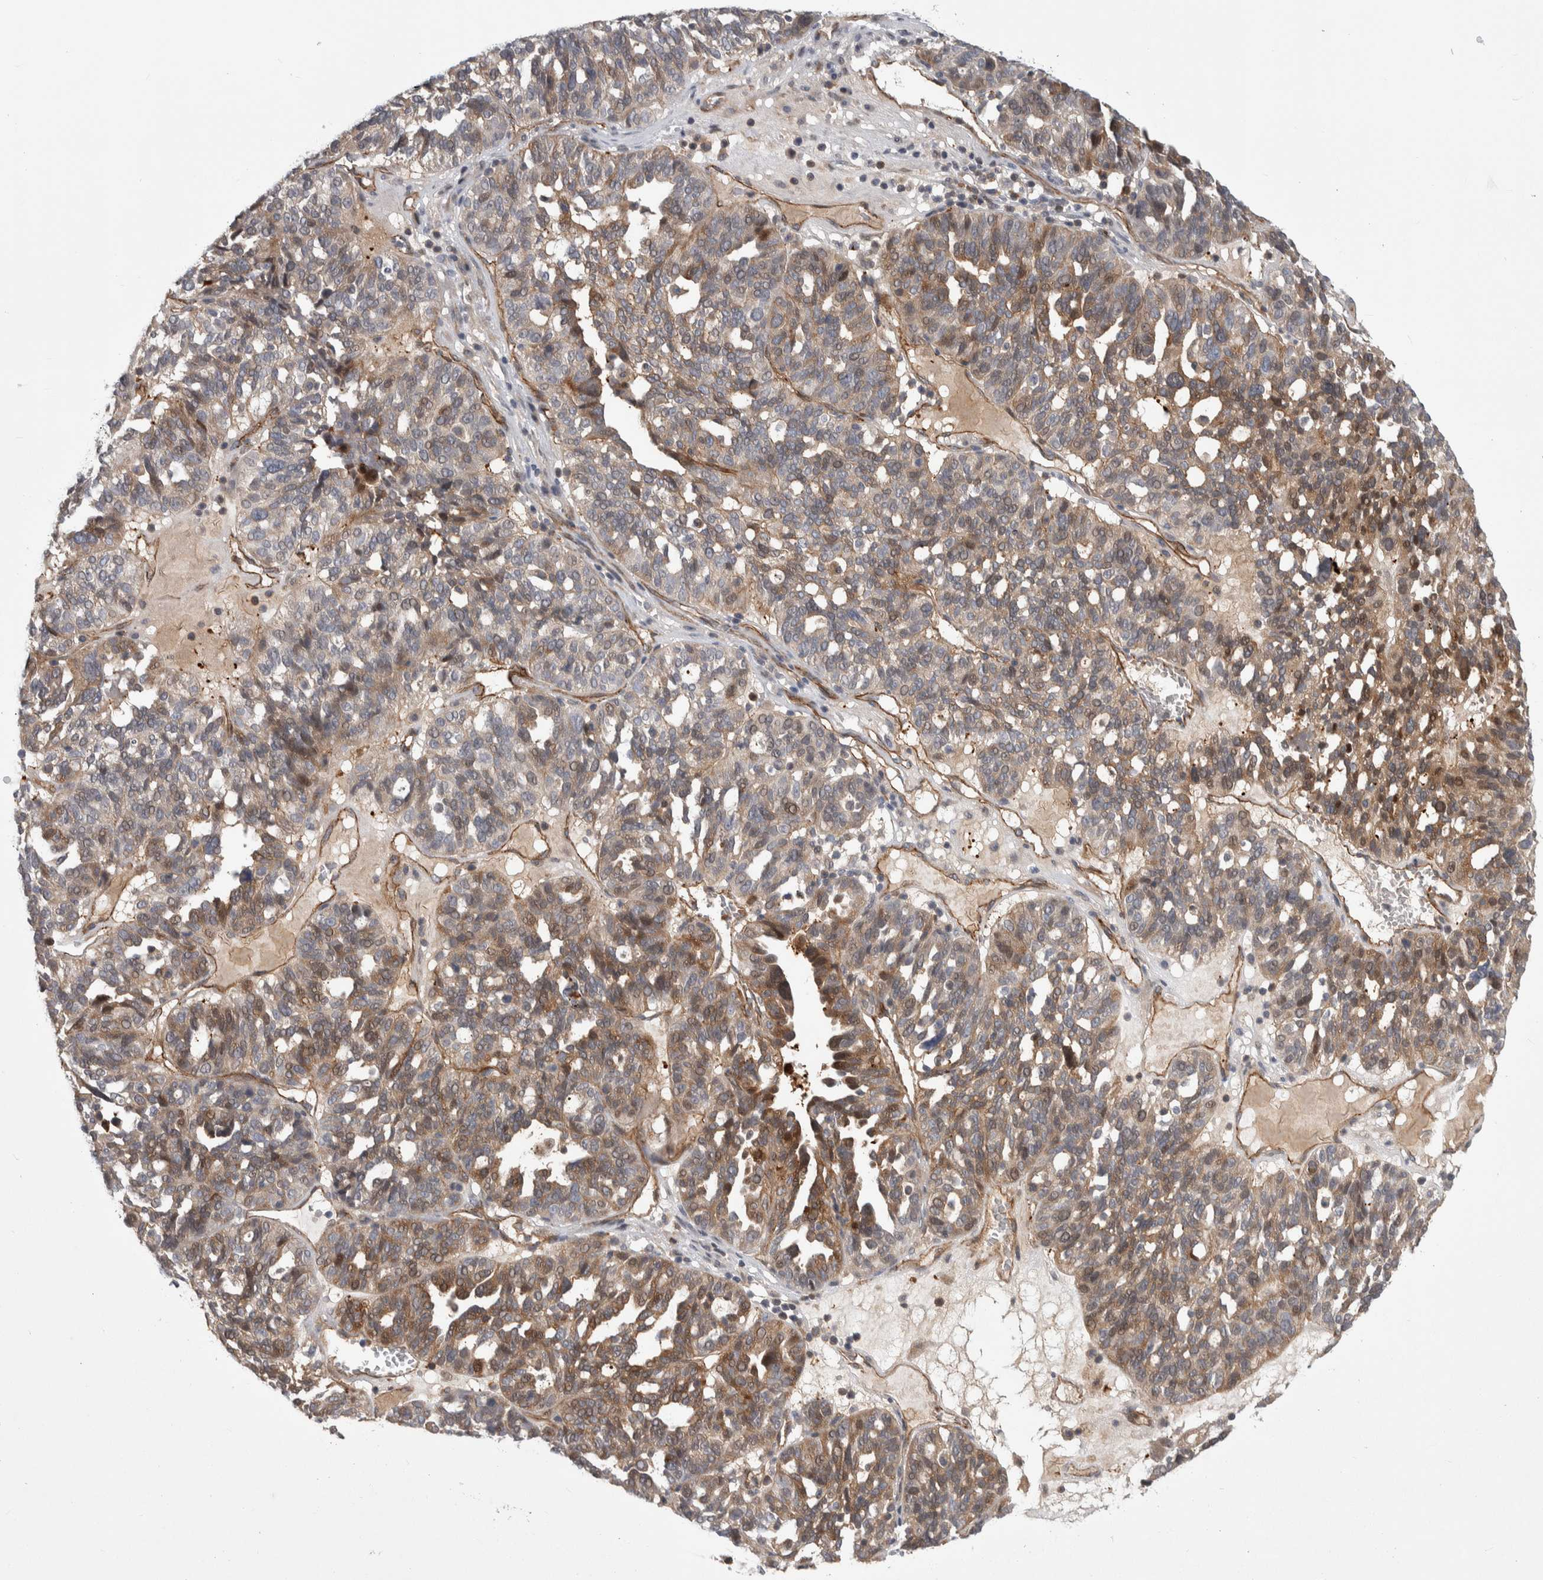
{"staining": {"intensity": "weak", "quantity": ">75%", "location": "cytoplasmic/membranous"}, "tissue": "ovarian cancer", "cell_type": "Tumor cells", "image_type": "cancer", "snomed": [{"axis": "morphology", "description": "Cystadenocarcinoma, serous, NOS"}, {"axis": "topography", "description": "Ovary"}], "caption": "The immunohistochemical stain labels weak cytoplasmic/membranous expression in tumor cells of ovarian cancer tissue.", "gene": "ZNF862", "patient": {"sex": "female", "age": 59}}